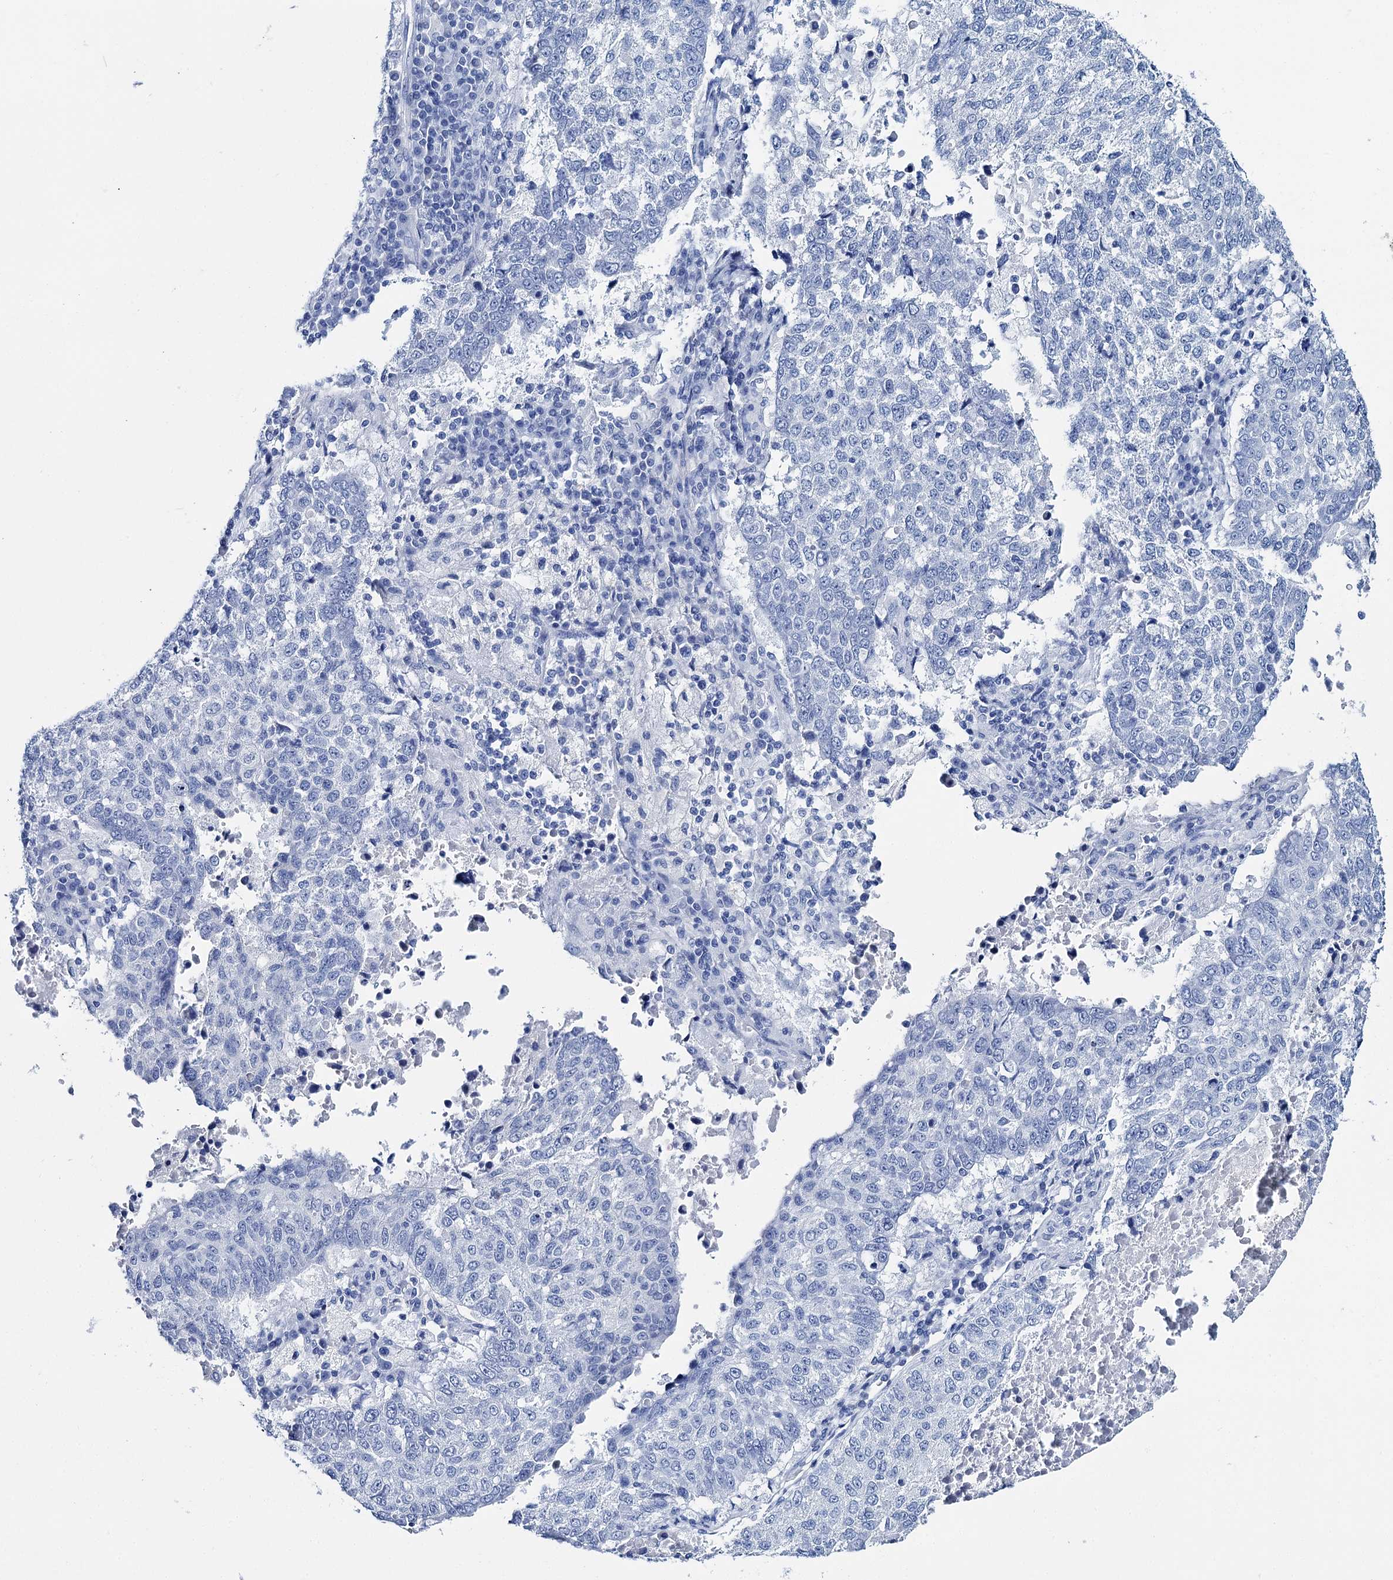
{"staining": {"intensity": "negative", "quantity": "none", "location": "none"}, "tissue": "lung cancer", "cell_type": "Tumor cells", "image_type": "cancer", "snomed": [{"axis": "morphology", "description": "Squamous cell carcinoma, NOS"}, {"axis": "topography", "description": "Lung"}], "caption": "This is an IHC photomicrograph of lung cancer. There is no staining in tumor cells.", "gene": "BRINP1", "patient": {"sex": "male", "age": 73}}